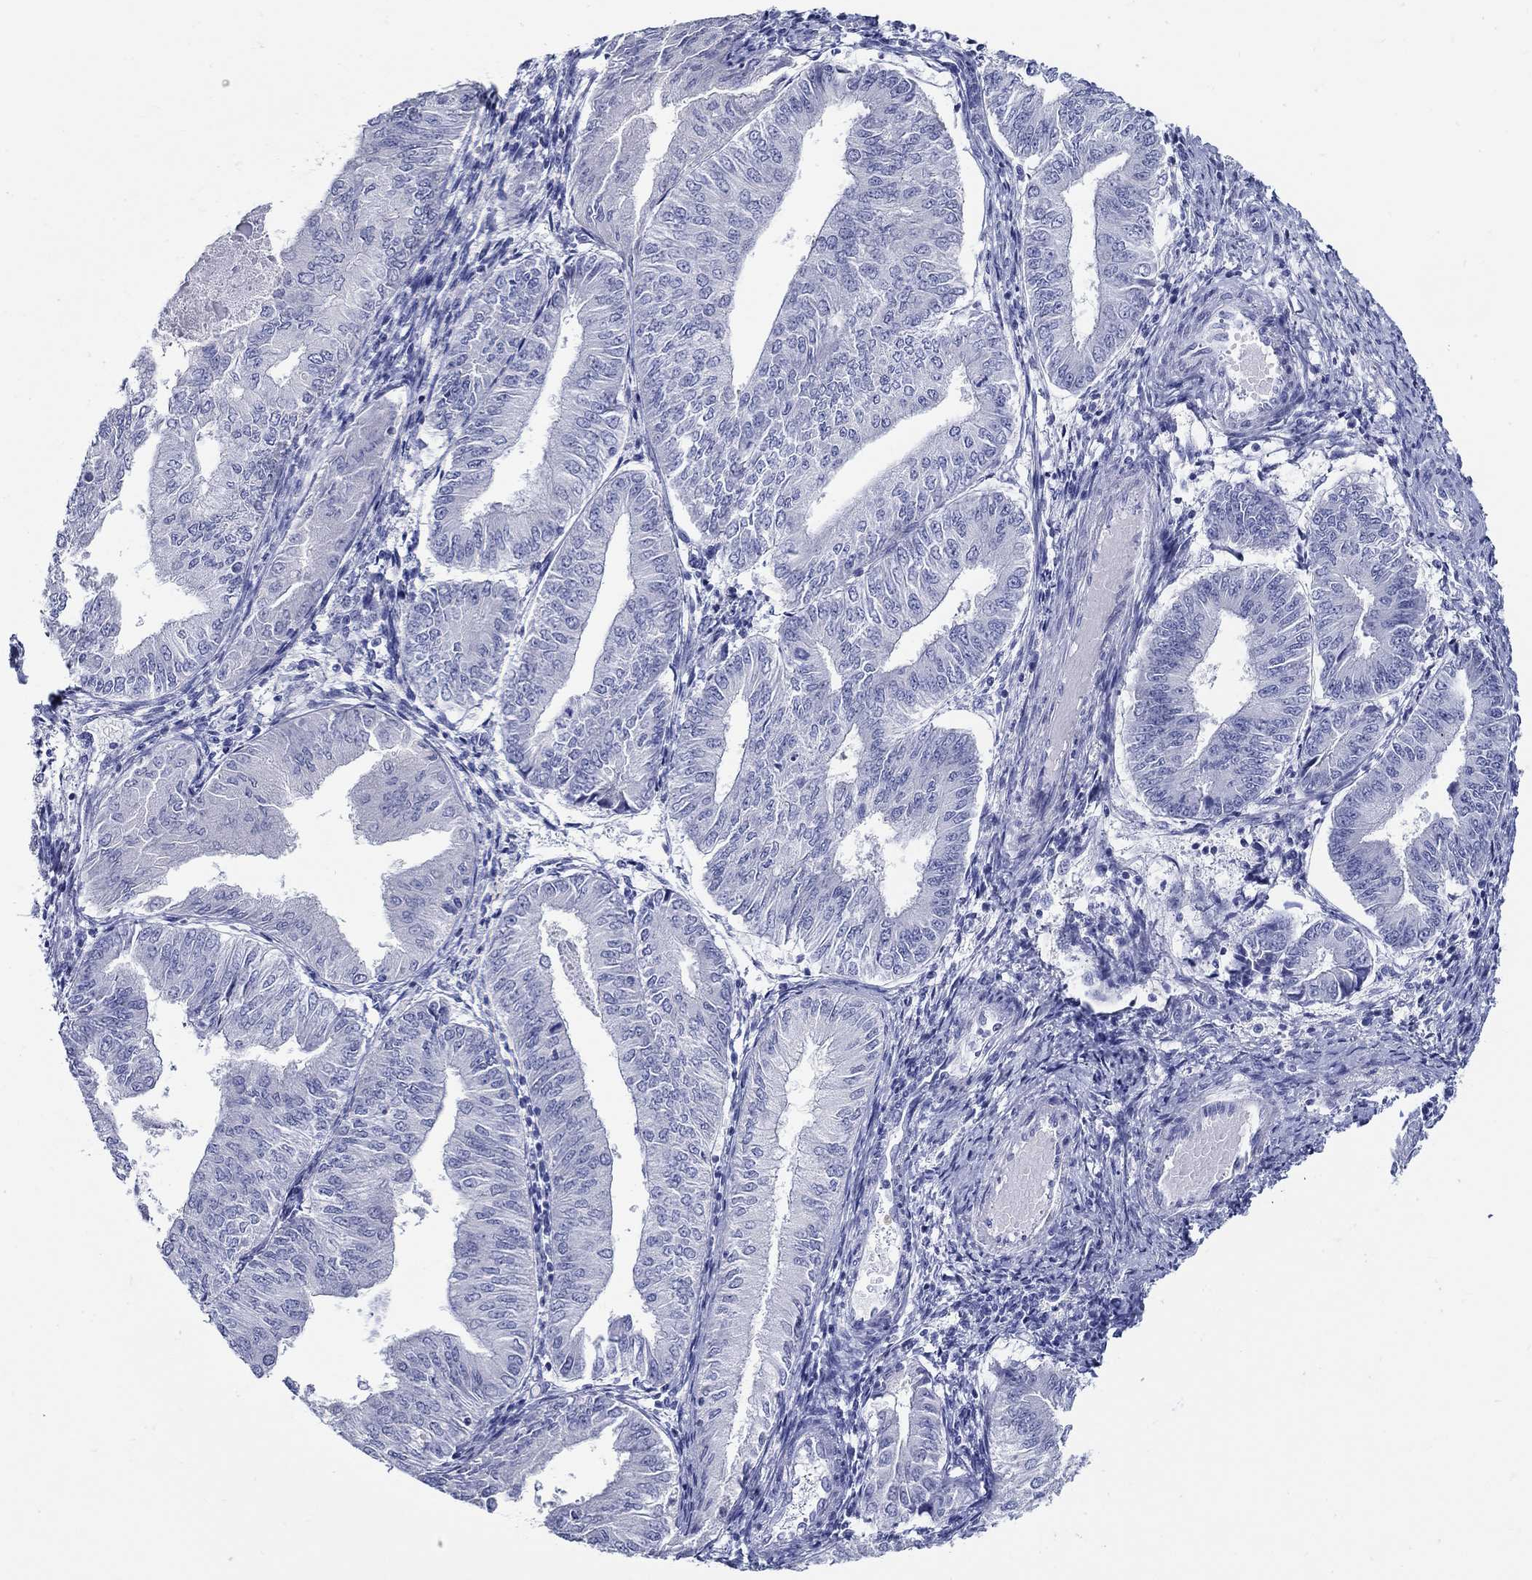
{"staining": {"intensity": "negative", "quantity": "none", "location": "none"}, "tissue": "endometrial cancer", "cell_type": "Tumor cells", "image_type": "cancer", "snomed": [{"axis": "morphology", "description": "Adenocarcinoma, NOS"}, {"axis": "topography", "description": "Endometrium"}], "caption": "IHC image of neoplastic tissue: human adenocarcinoma (endometrial) stained with DAB (3,3'-diaminobenzidine) demonstrates no significant protein expression in tumor cells.", "gene": "CRYGS", "patient": {"sex": "female", "age": 53}}